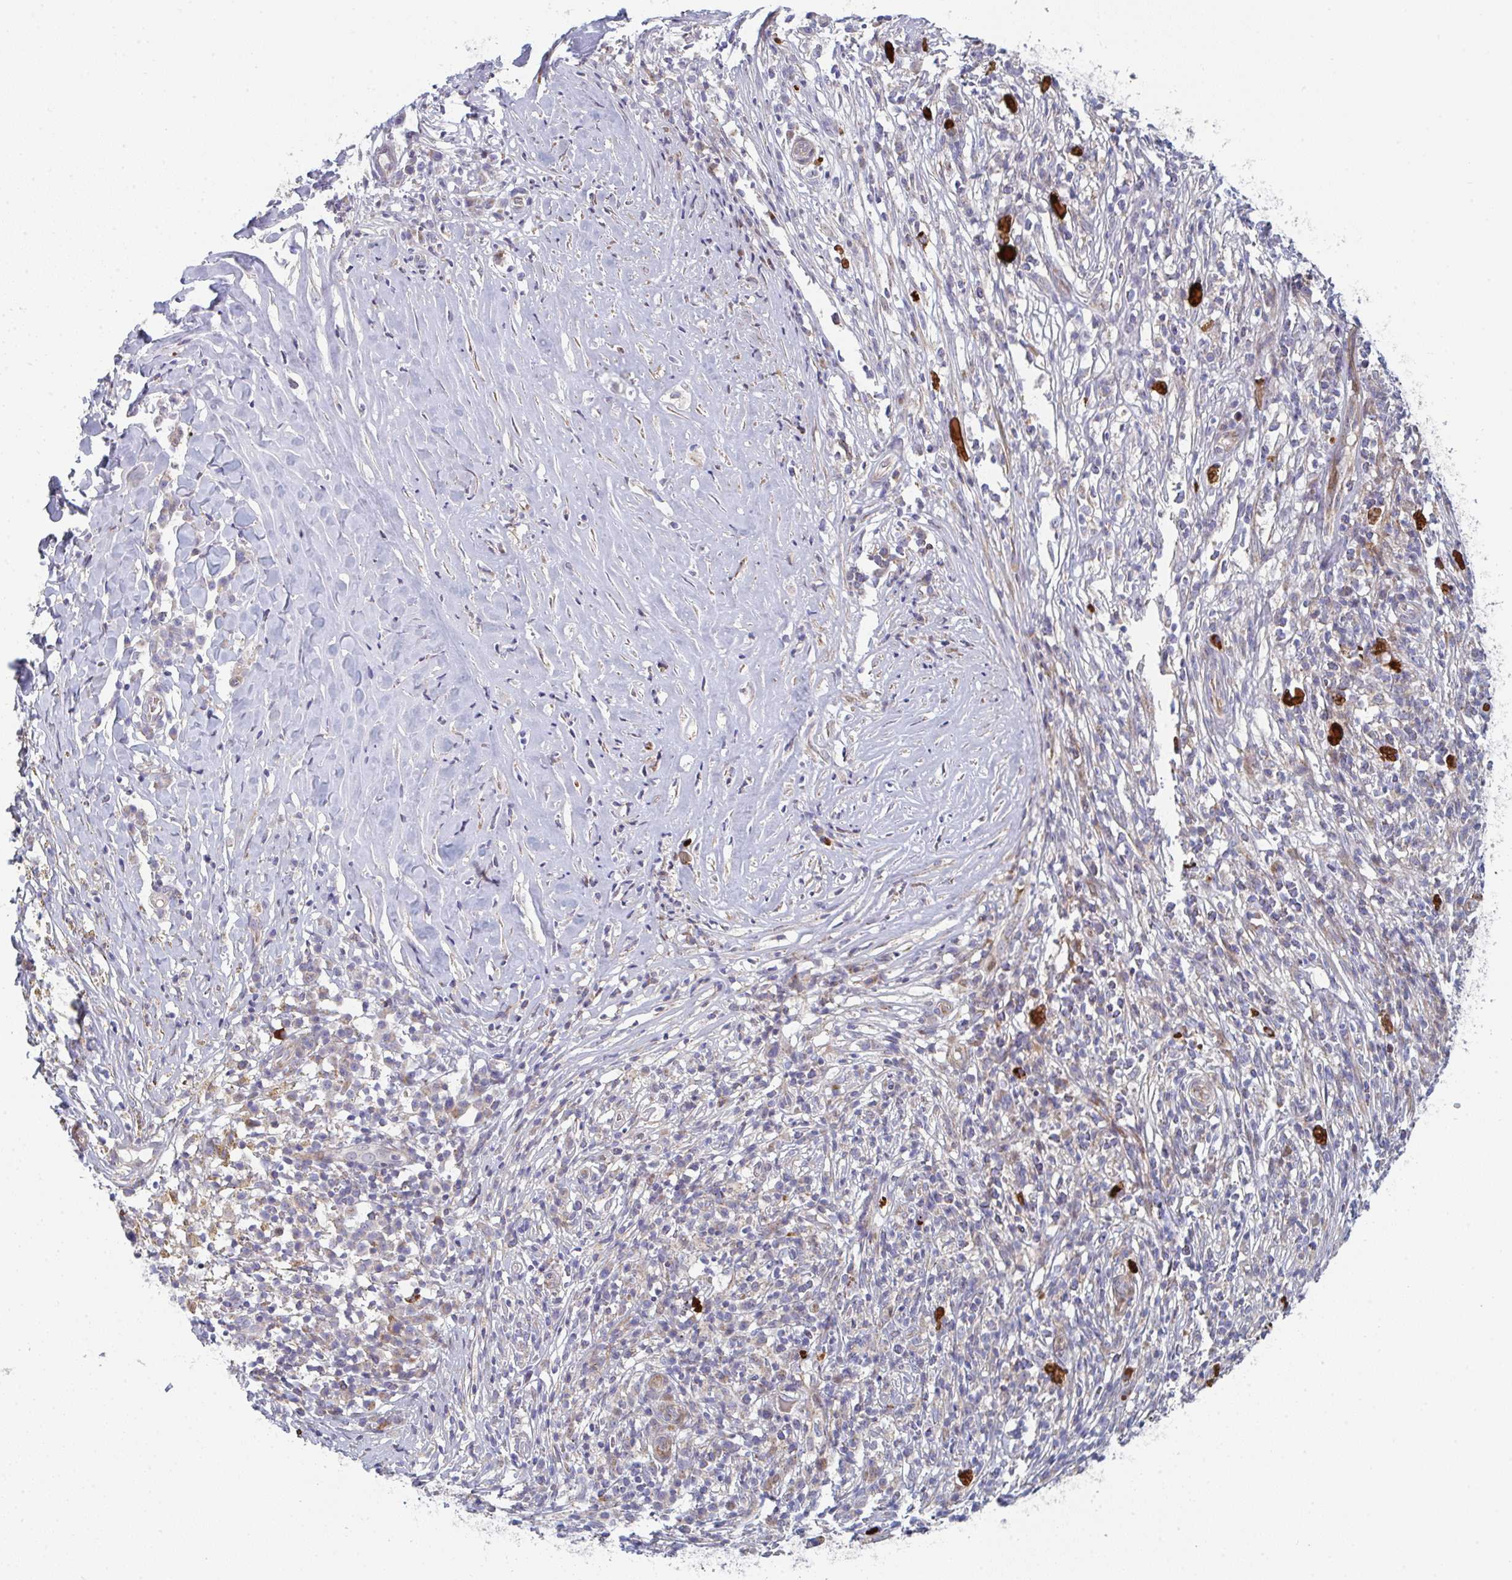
{"staining": {"intensity": "negative", "quantity": "none", "location": "none"}, "tissue": "melanoma", "cell_type": "Tumor cells", "image_type": "cancer", "snomed": [{"axis": "morphology", "description": "Malignant melanoma, NOS"}, {"axis": "topography", "description": "Skin"}], "caption": "The photomicrograph shows no staining of tumor cells in melanoma.", "gene": "ZNF644", "patient": {"sex": "male", "age": 66}}